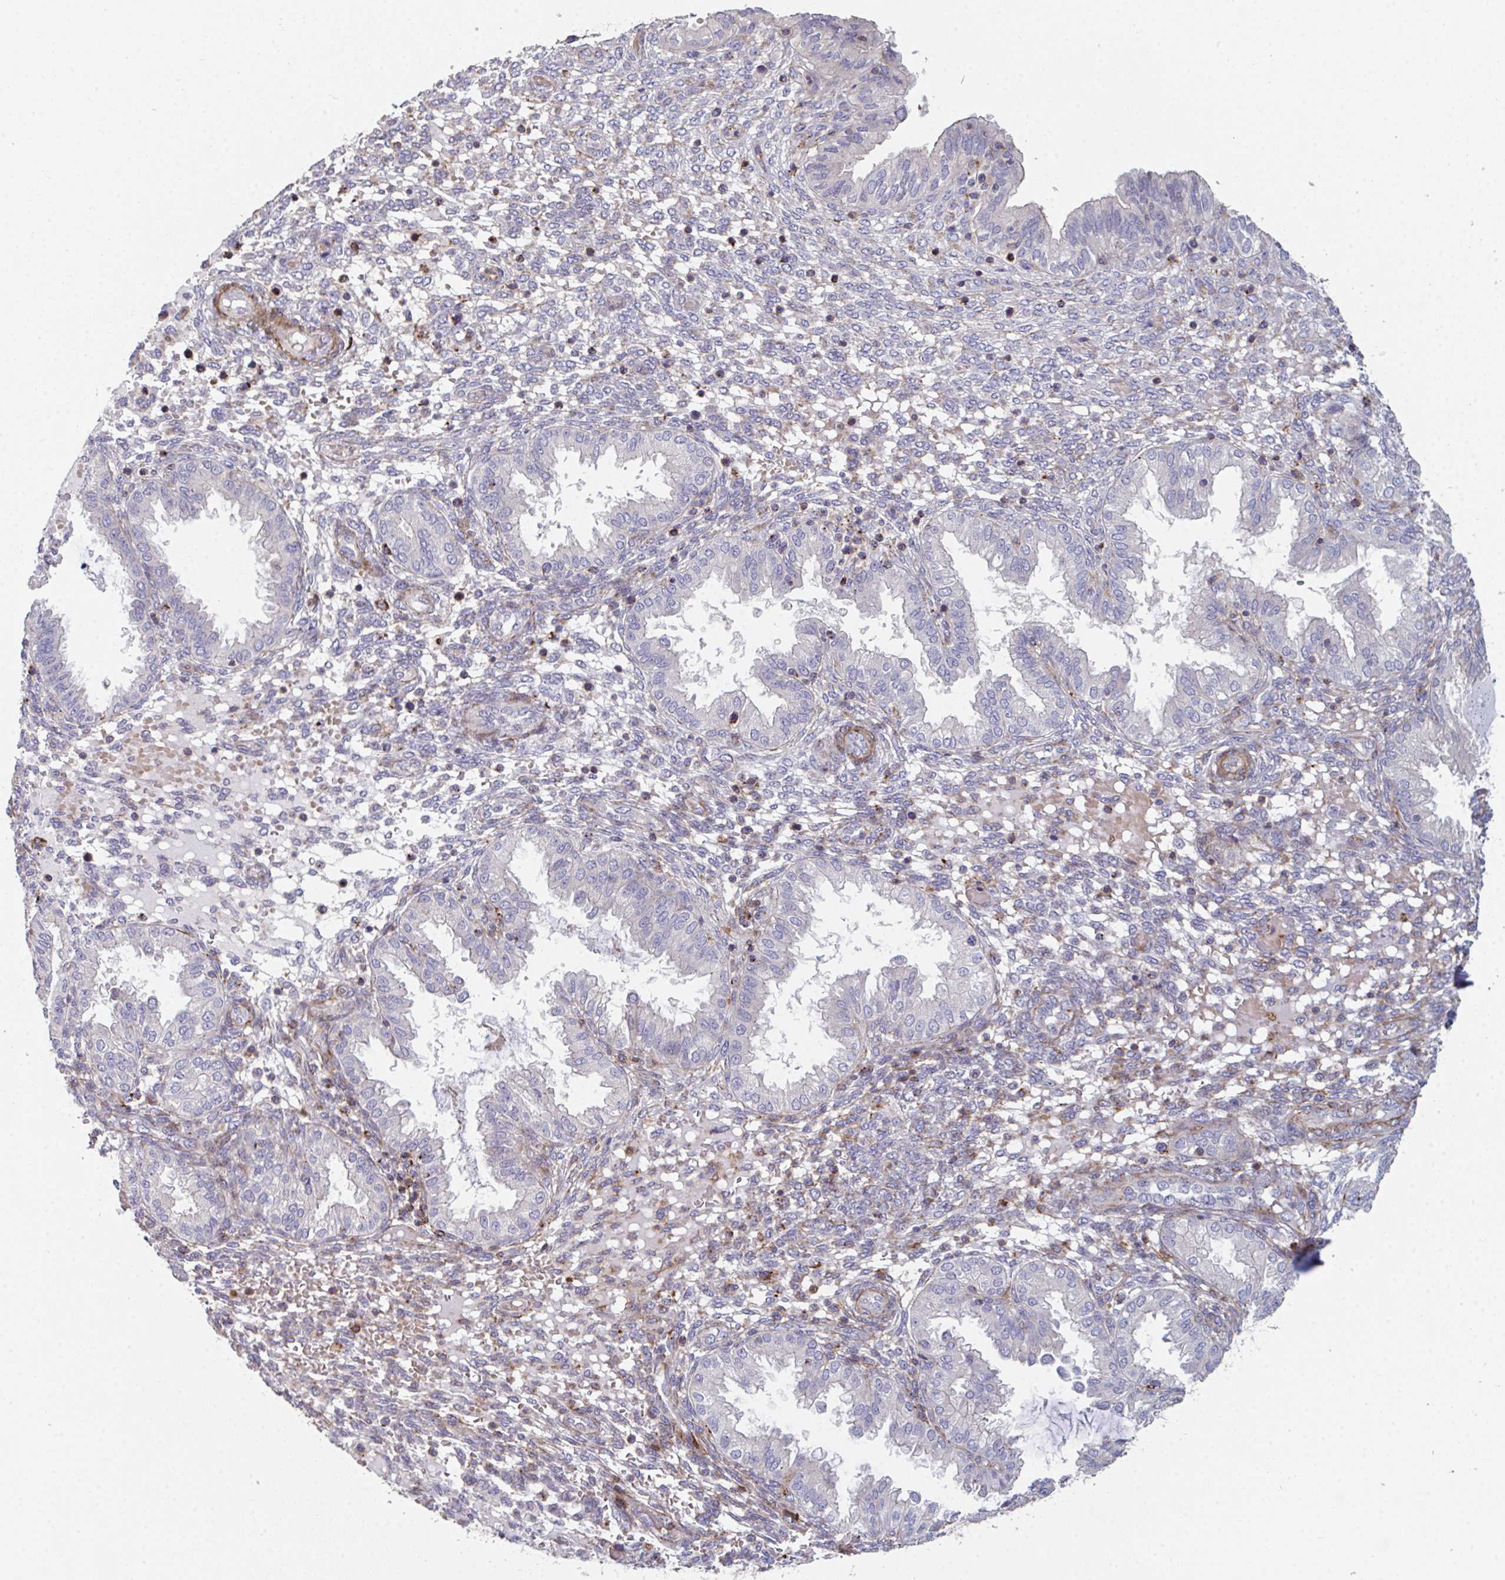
{"staining": {"intensity": "negative", "quantity": "none", "location": "none"}, "tissue": "endometrium", "cell_type": "Cells in endometrial stroma", "image_type": "normal", "snomed": [{"axis": "morphology", "description": "Normal tissue, NOS"}, {"axis": "topography", "description": "Endometrium"}], "caption": "A high-resolution histopathology image shows immunohistochemistry staining of unremarkable endometrium, which shows no significant staining in cells in endometrial stroma. Brightfield microscopy of IHC stained with DAB (3,3'-diaminobenzidine) (brown) and hematoxylin (blue), captured at high magnification.", "gene": "FZD2", "patient": {"sex": "female", "age": 33}}